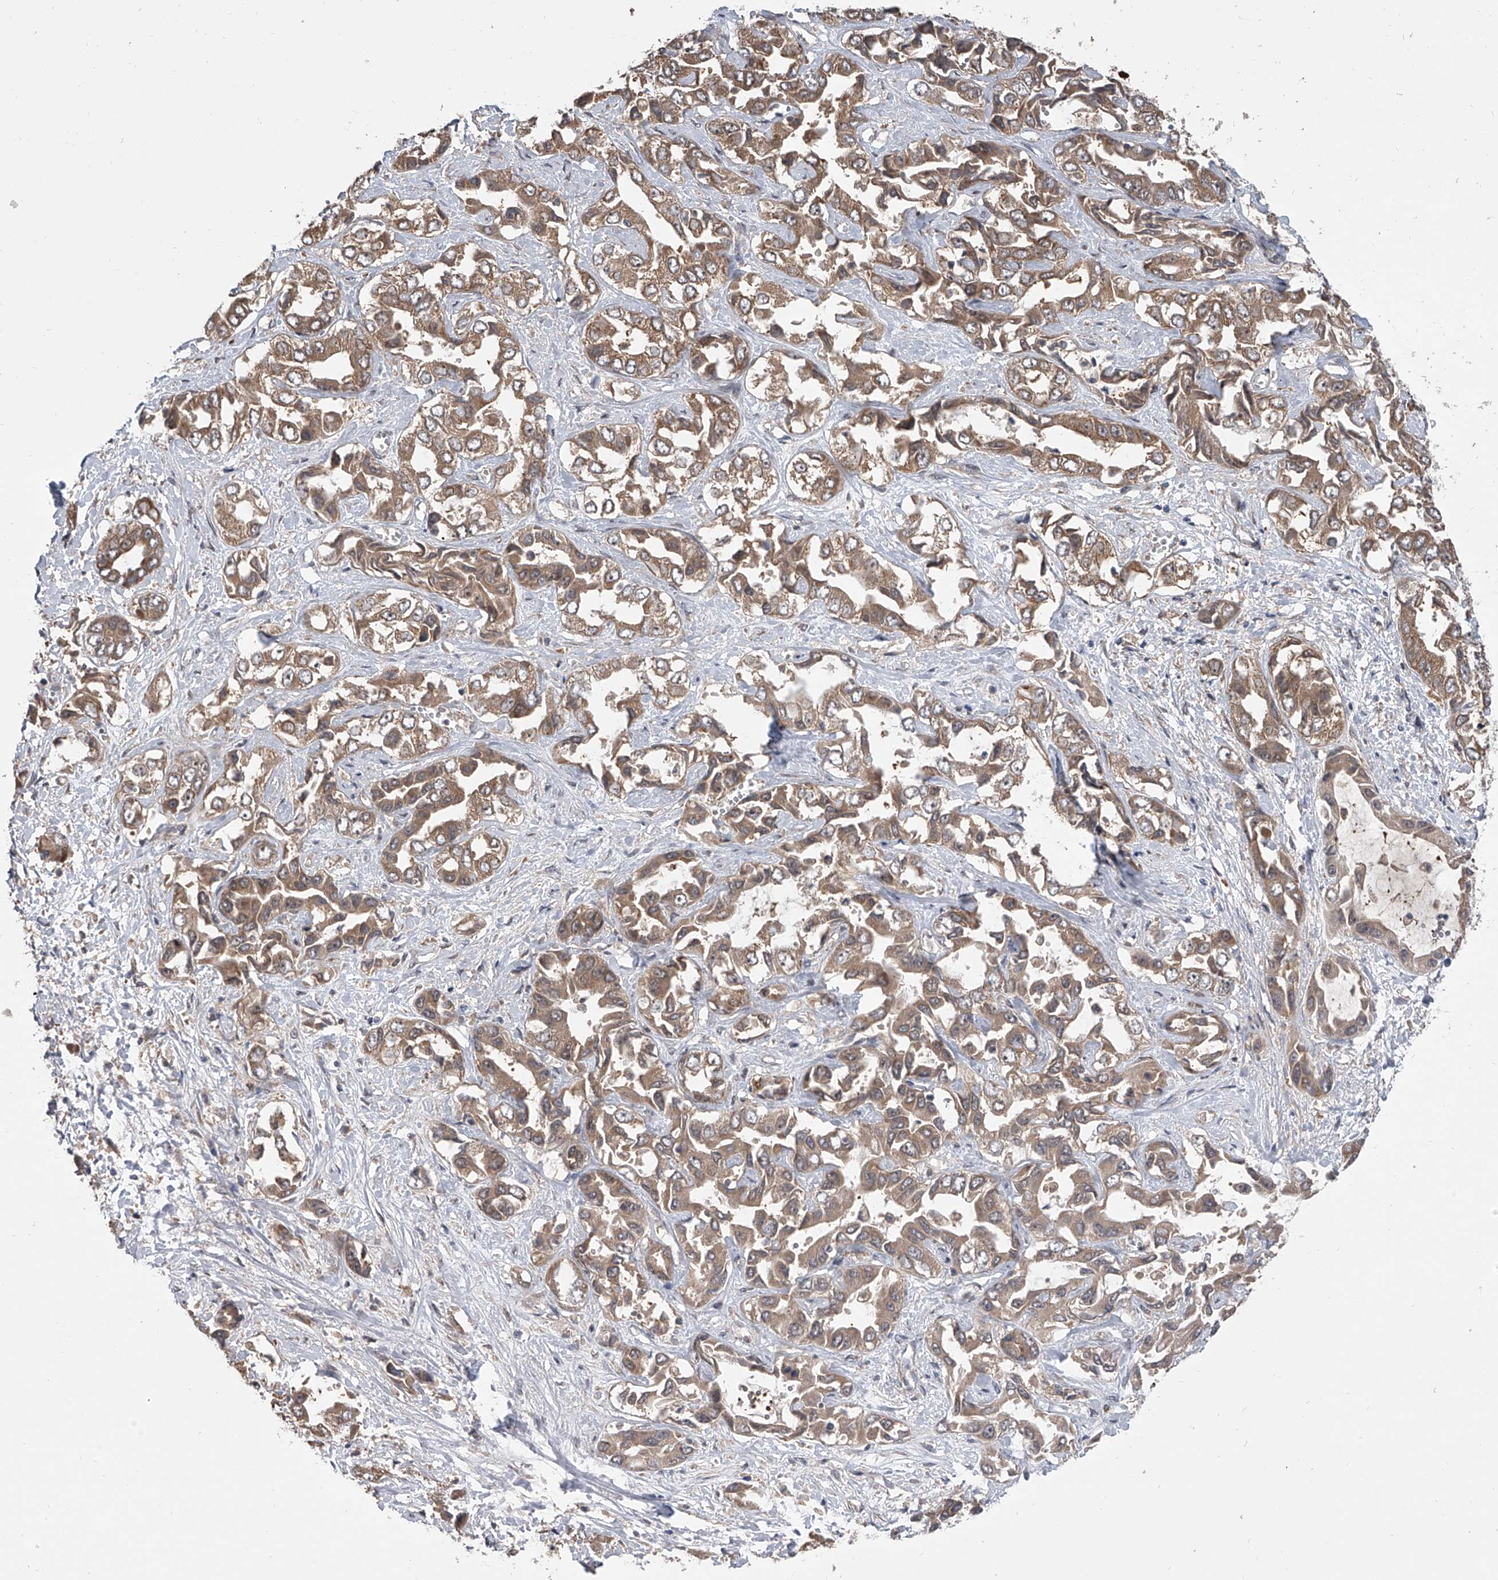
{"staining": {"intensity": "moderate", "quantity": ">75%", "location": "cytoplasmic/membranous"}, "tissue": "liver cancer", "cell_type": "Tumor cells", "image_type": "cancer", "snomed": [{"axis": "morphology", "description": "Cholangiocarcinoma"}, {"axis": "topography", "description": "Liver"}], "caption": "A brown stain highlights moderate cytoplasmic/membranous positivity of a protein in human liver cancer tumor cells.", "gene": "GEMIN8", "patient": {"sex": "female", "age": 52}}